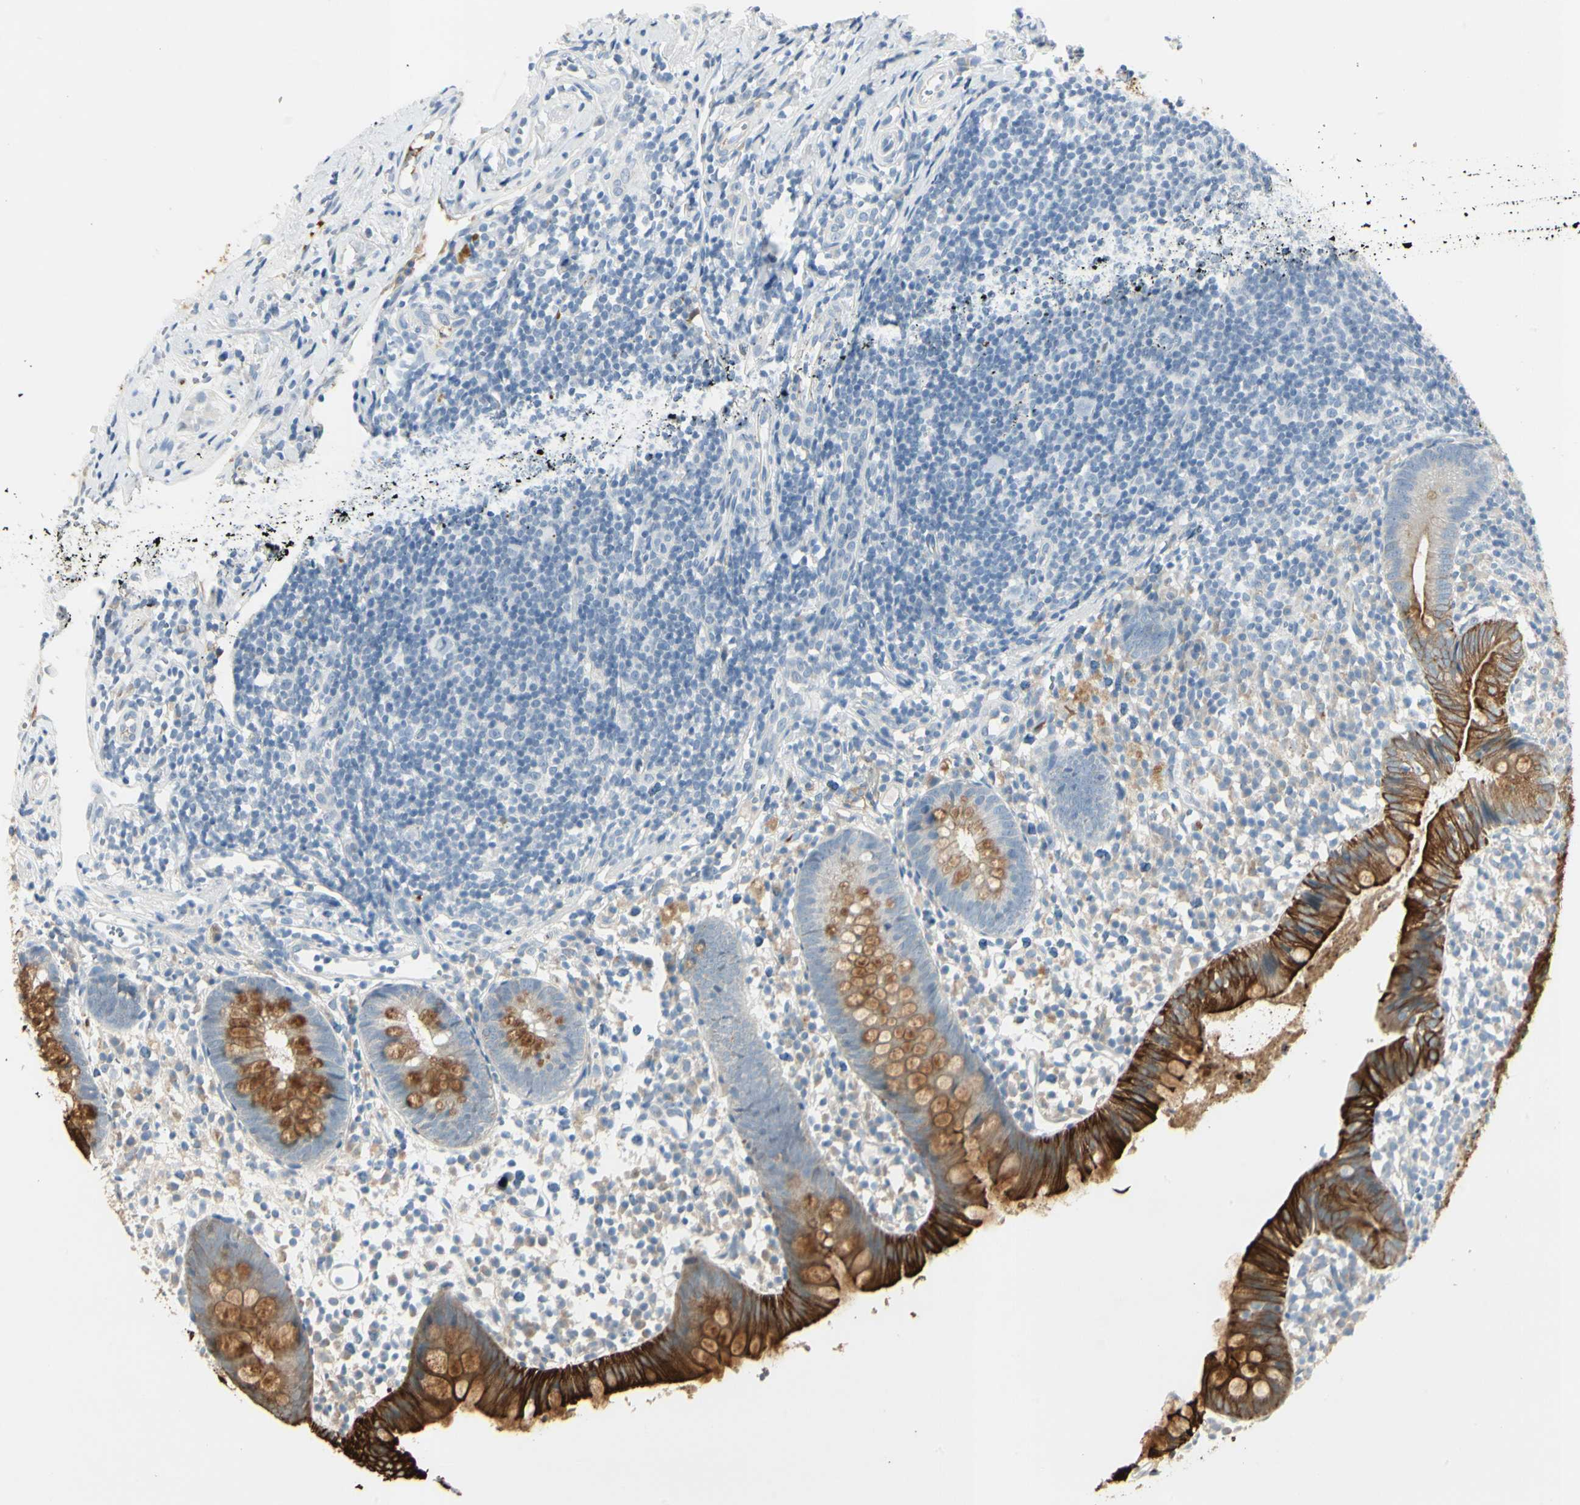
{"staining": {"intensity": "strong", "quantity": ">75%", "location": "cytoplasmic/membranous"}, "tissue": "appendix", "cell_type": "Glandular cells", "image_type": "normal", "snomed": [{"axis": "morphology", "description": "Normal tissue, NOS"}, {"axis": "topography", "description": "Appendix"}], "caption": "Protein staining by immunohistochemistry reveals strong cytoplasmic/membranous staining in approximately >75% of glandular cells in normal appendix. (IHC, brightfield microscopy, high magnification).", "gene": "SKIL", "patient": {"sex": "female", "age": 20}}